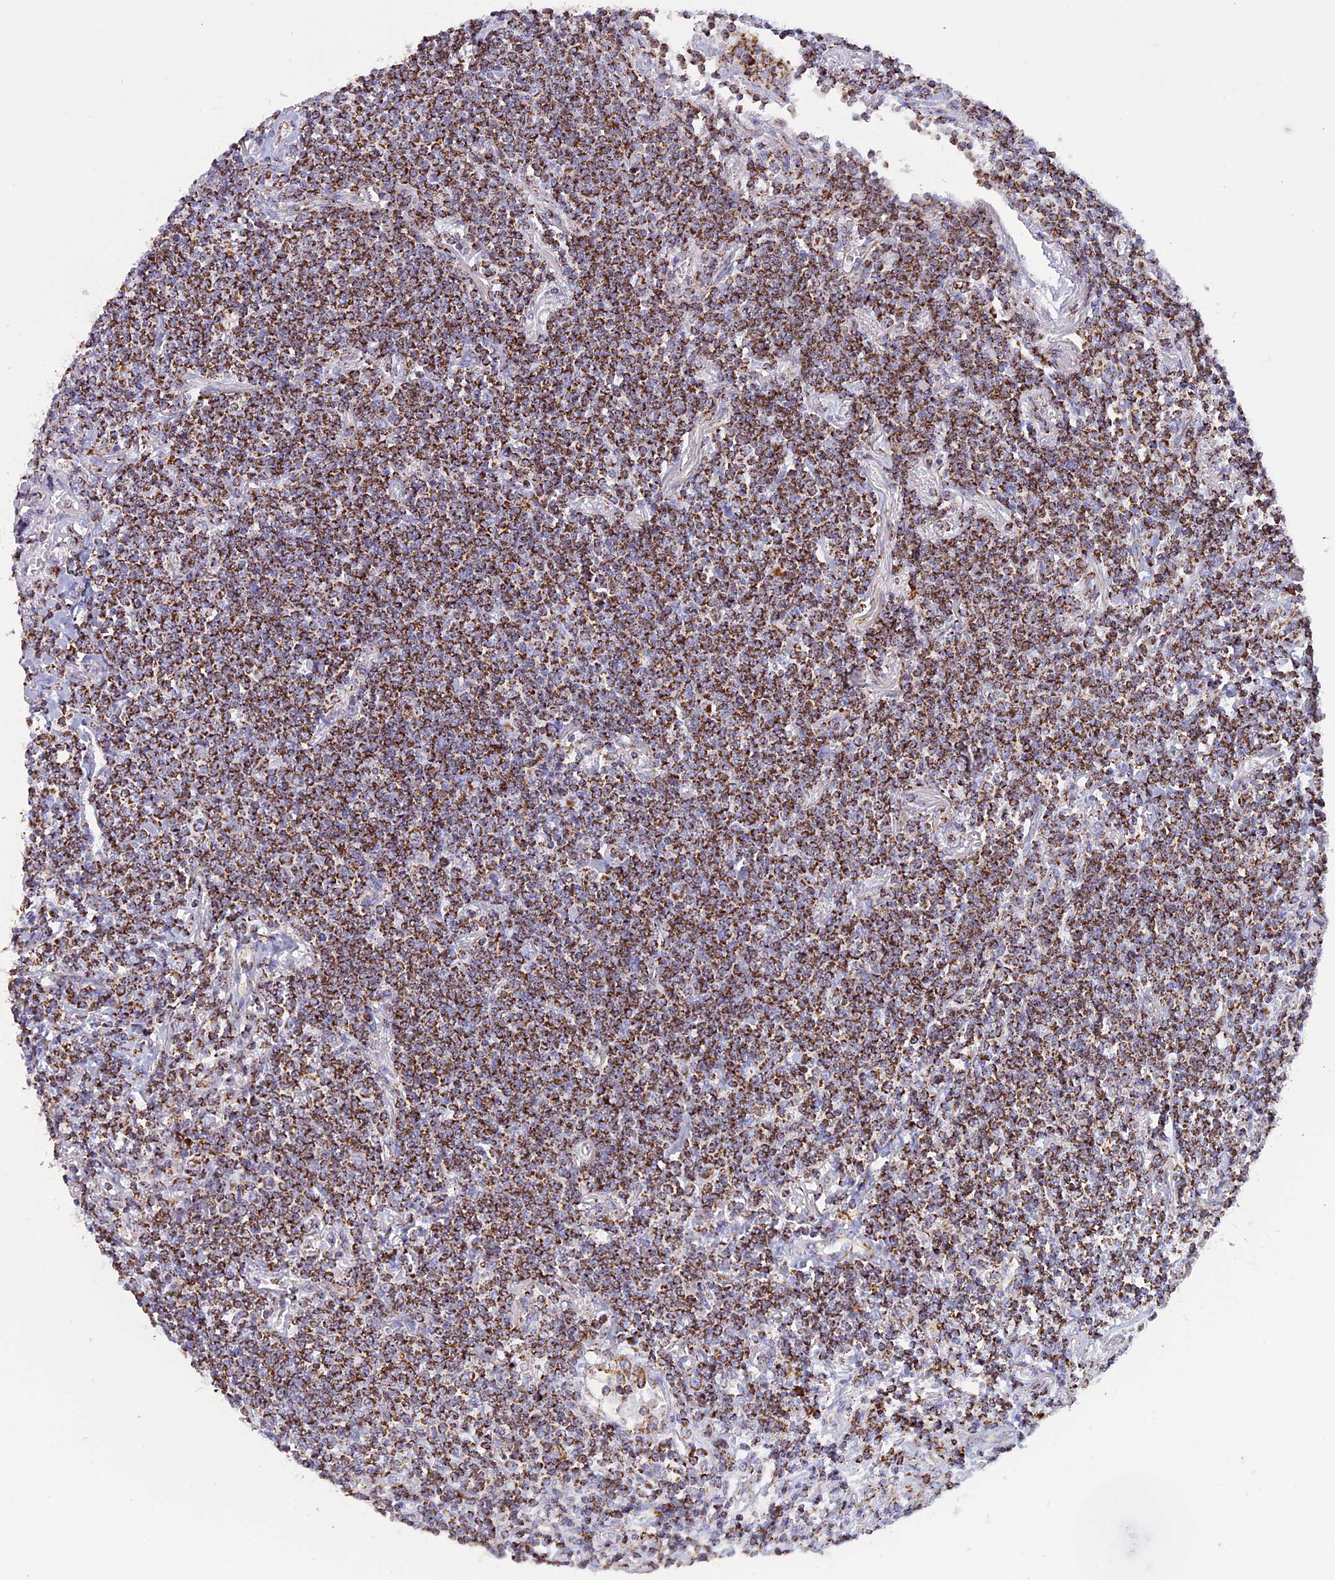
{"staining": {"intensity": "strong", "quantity": ">75%", "location": "cytoplasmic/membranous"}, "tissue": "lymphoma", "cell_type": "Tumor cells", "image_type": "cancer", "snomed": [{"axis": "morphology", "description": "Malignant lymphoma, non-Hodgkin's type, Low grade"}, {"axis": "topography", "description": "Lung"}], "caption": "Lymphoma stained with a protein marker exhibits strong staining in tumor cells.", "gene": "KCNG1", "patient": {"sex": "female", "age": 71}}